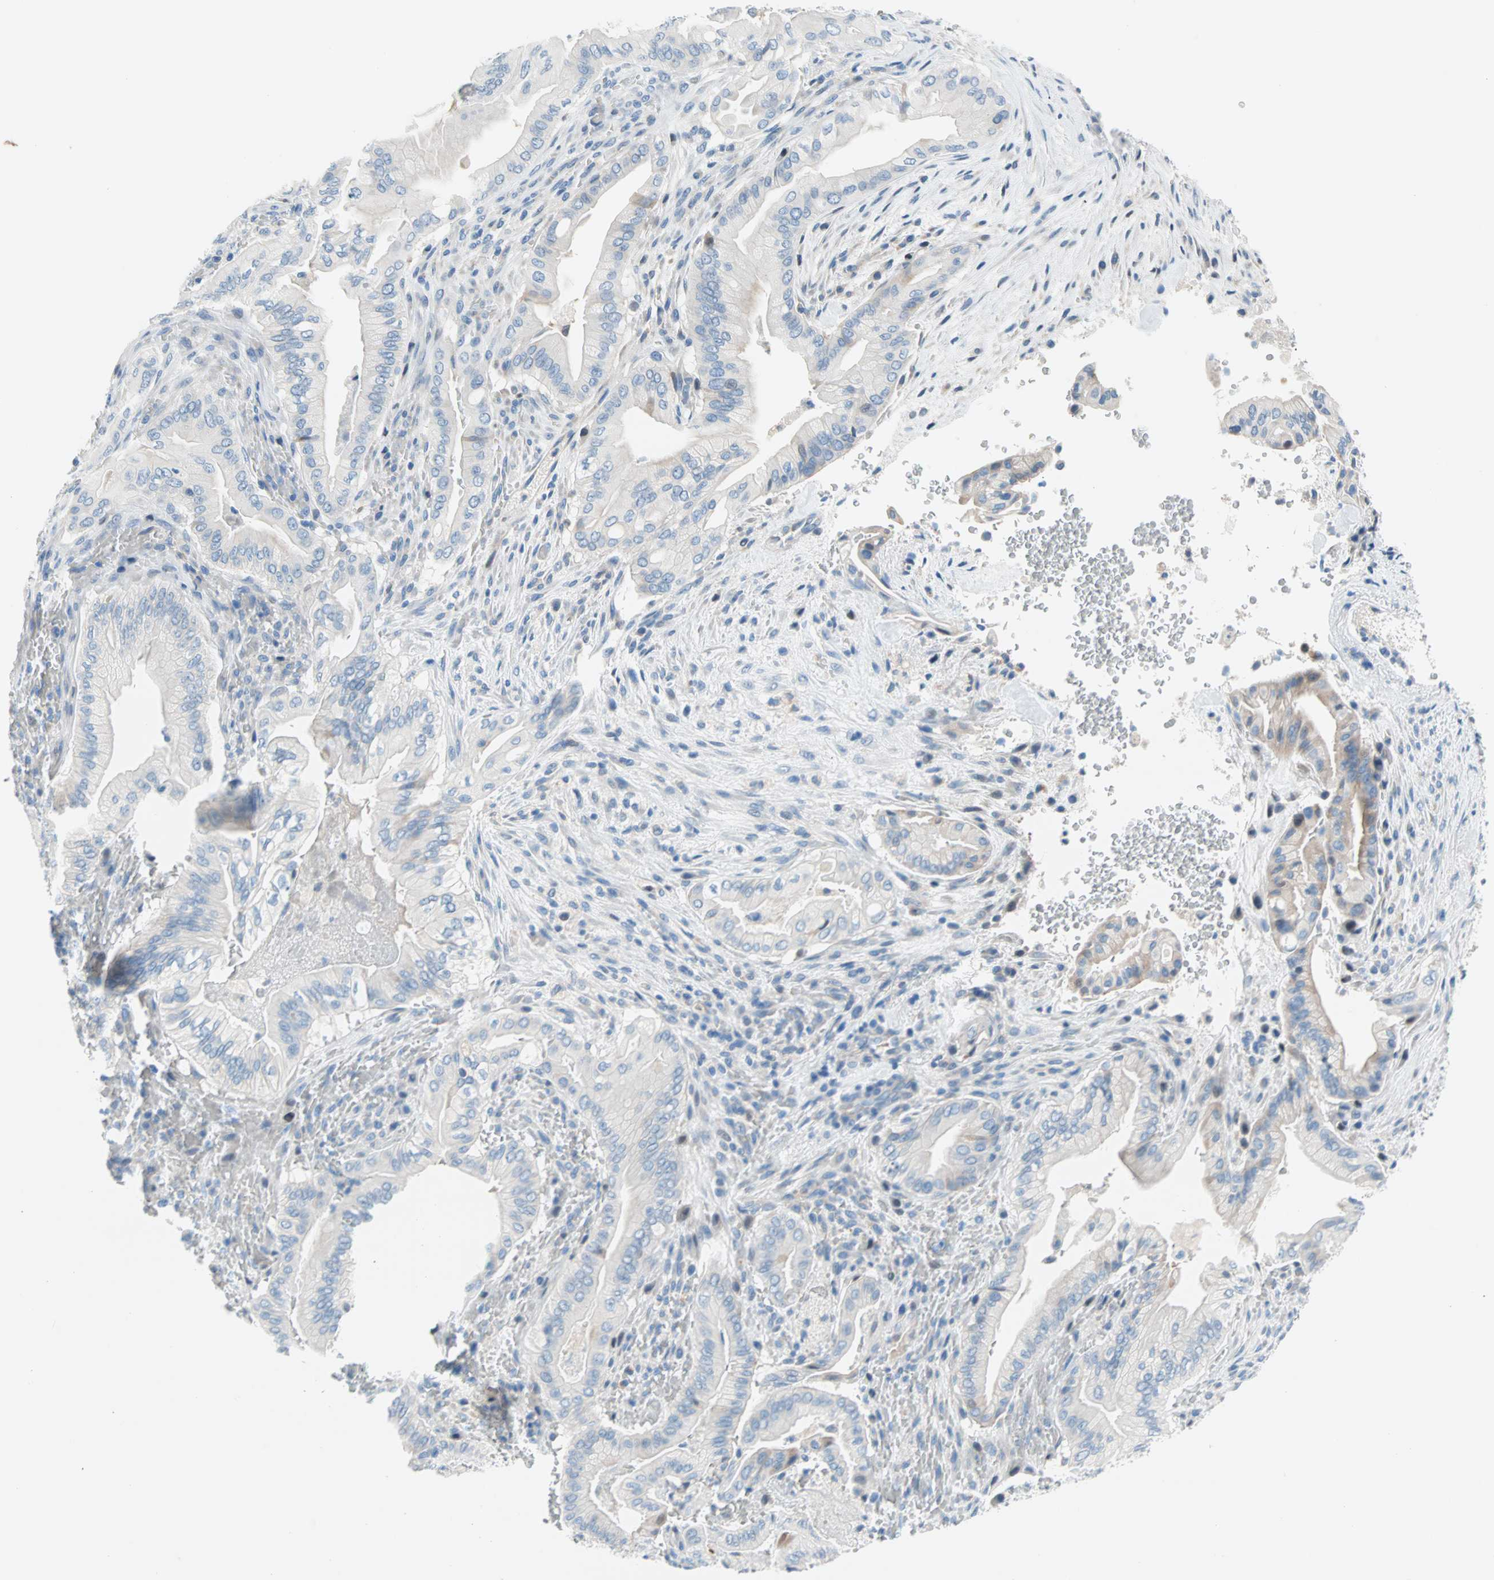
{"staining": {"intensity": "negative", "quantity": "none", "location": "none"}, "tissue": "liver cancer", "cell_type": "Tumor cells", "image_type": "cancer", "snomed": [{"axis": "morphology", "description": "Cholangiocarcinoma"}, {"axis": "topography", "description": "Liver"}], "caption": "IHC image of liver cancer stained for a protein (brown), which reveals no positivity in tumor cells. (Immunohistochemistry, brightfield microscopy, high magnification).", "gene": "TMEM163", "patient": {"sex": "female", "age": 68}}